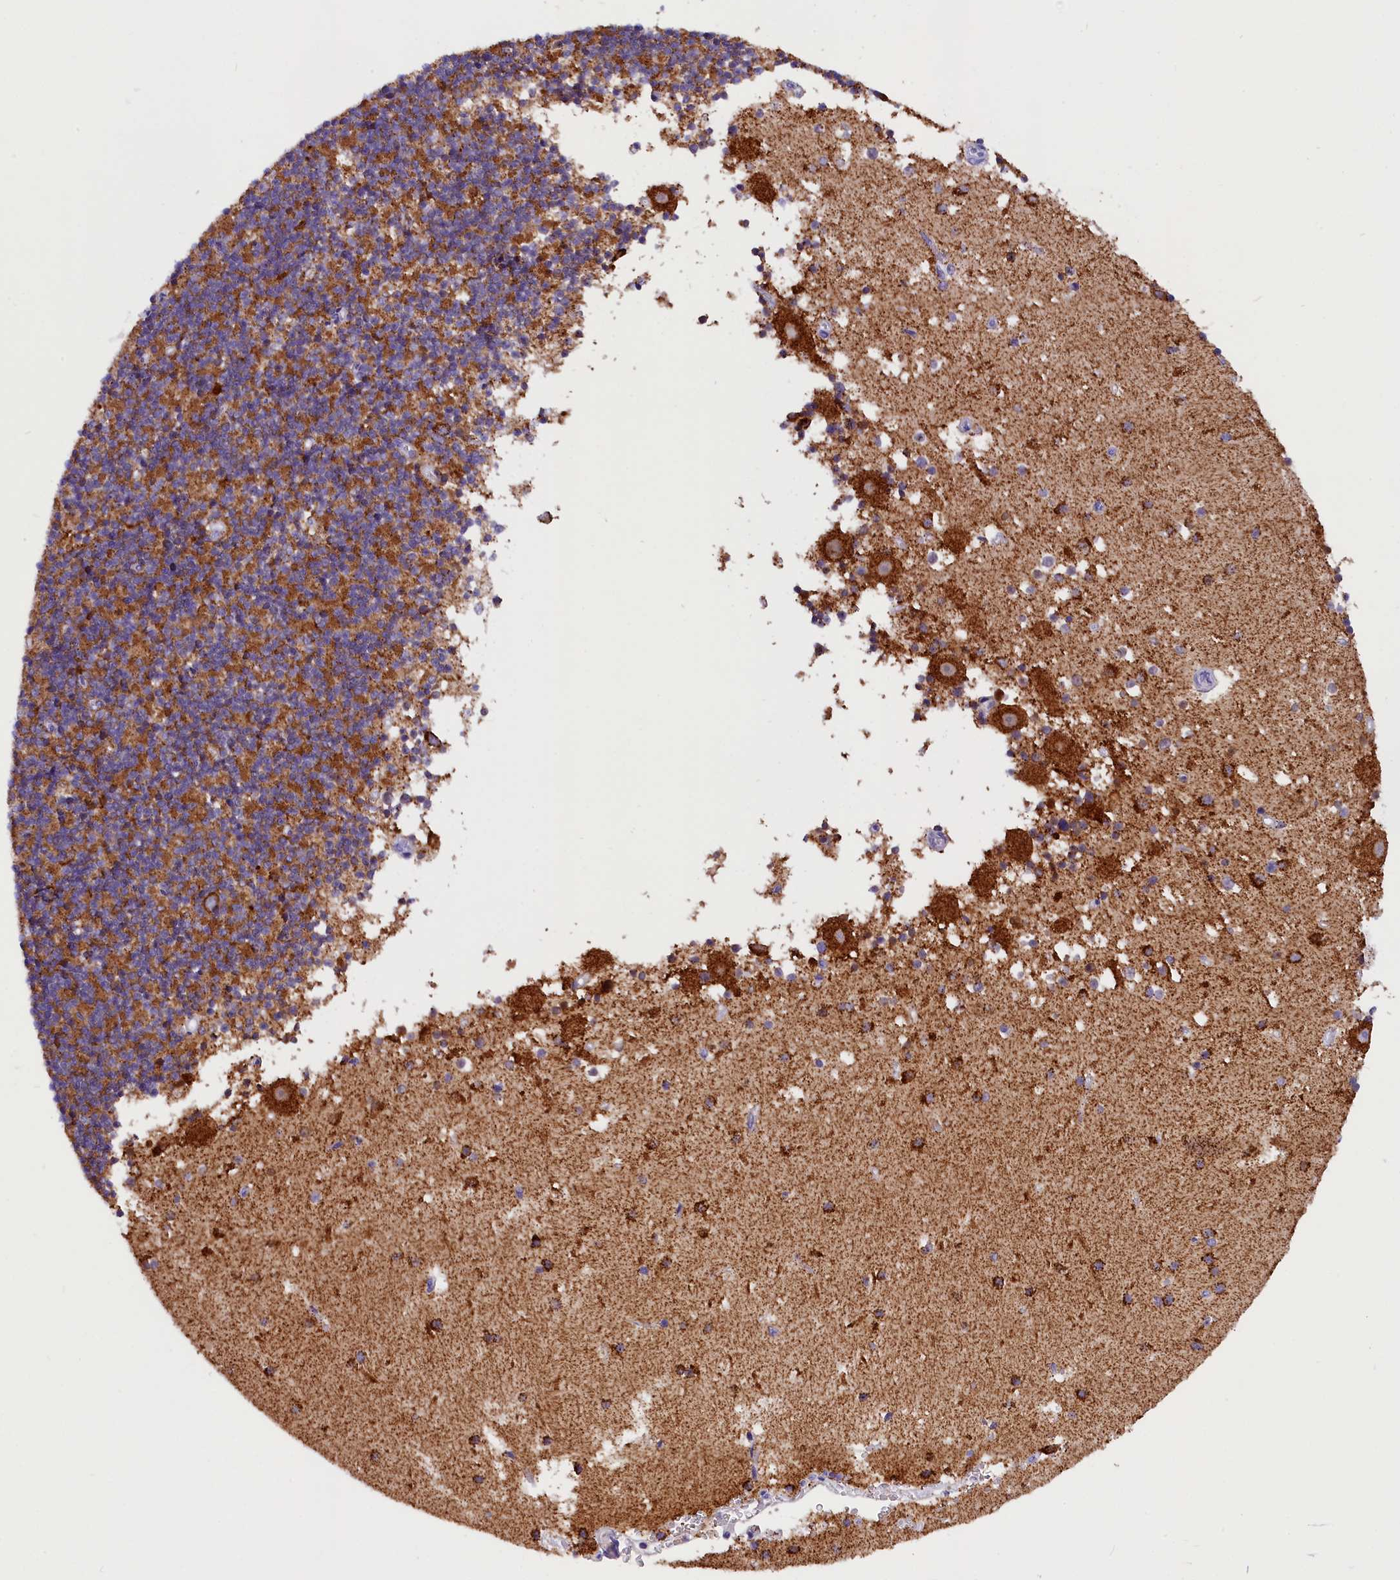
{"staining": {"intensity": "moderate", "quantity": ">75%", "location": "cytoplasmic/membranous"}, "tissue": "cerebellum", "cell_type": "Cells in granular layer", "image_type": "normal", "snomed": [{"axis": "morphology", "description": "Normal tissue, NOS"}, {"axis": "topography", "description": "Cerebellum"}], "caption": "The micrograph exhibits staining of unremarkable cerebellum, revealing moderate cytoplasmic/membranous protein staining (brown color) within cells in granular layer. (IHC, brightfield microscopy, high magnification).", "gene": "ABAT", "patient": {"sex": "male", "age": 54}}